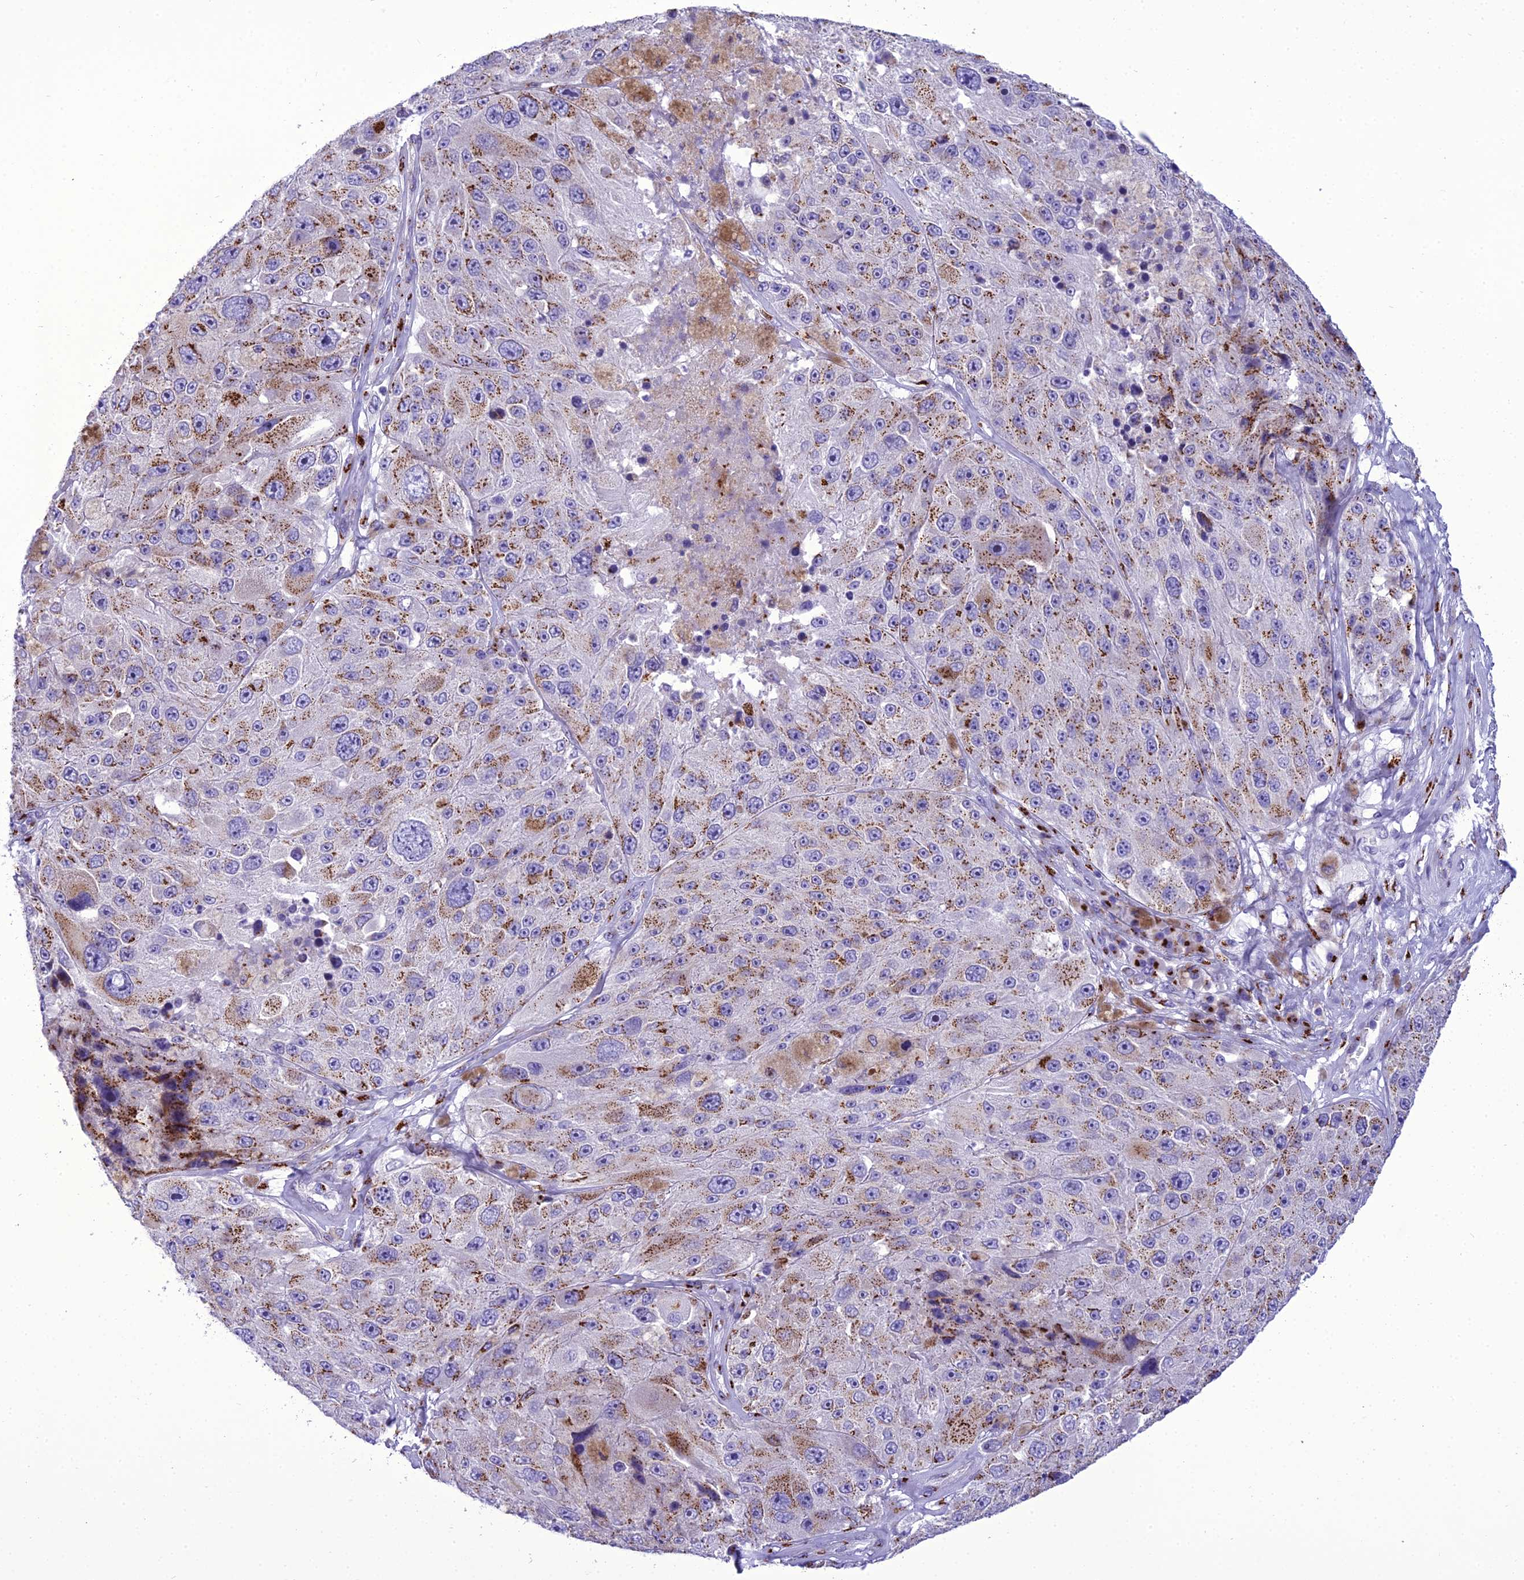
{"staining": {"intensity": "moderate", "quantity": ">75%", "location": "cytoplasmic/membranous"}, "tissue": "melanoma", "cell_type": "Tumor cells", "image_type": "cancer", "snomed": [{"axis": "morphology", "description": "Malignant melanoma, Metastatic site"}, {"axis": "topography", "description": "Lymph node"}], "caption": "Immunohistochemistry (IHC) of human malignant melanoma (metastatic site) demonstrates medium levels of moderate cytoplasmic/membranous expression in approximately >75% of tumor cells.", "gene": "GOLM2", "patient": {"sex": "male", "age": 62}}